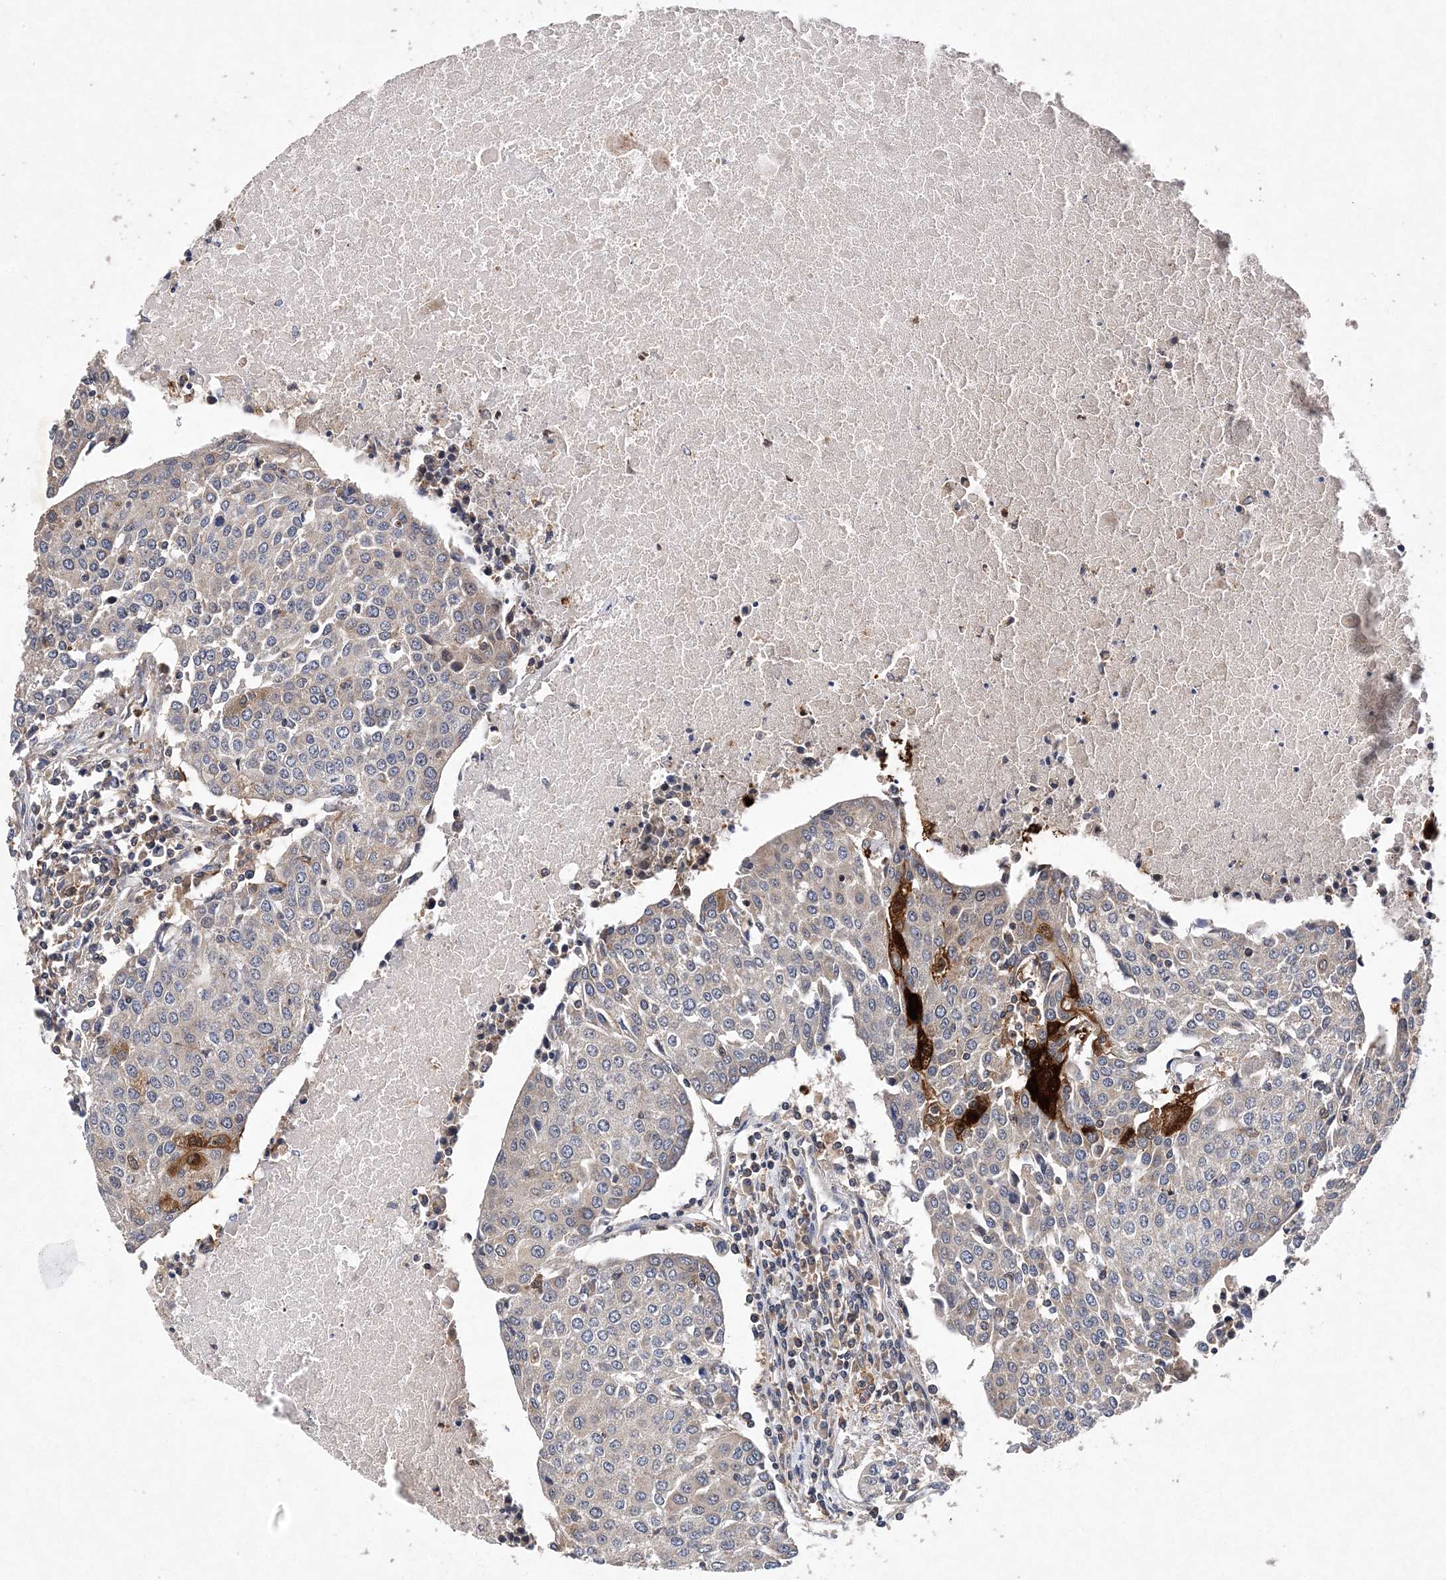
{"staining": {"intensity": "negative", "quantity": "none", "location": "none"}, "tissue": "urothelial cancer", "cell_type": "Tumor cells", "image_type": "cancer", "snomed": [{"axis": "morphology", "description": "Urothelial carcinoma, High grade"}, {"axis": "topography", "description": "Urinary bladder"}], "caption": "This is an immunohistochemistry micrograph of urothelial cancer. There is no expression in tumor cells.", "gene": "PROSER1", "patient": {"sex": "female", "age": 85}}